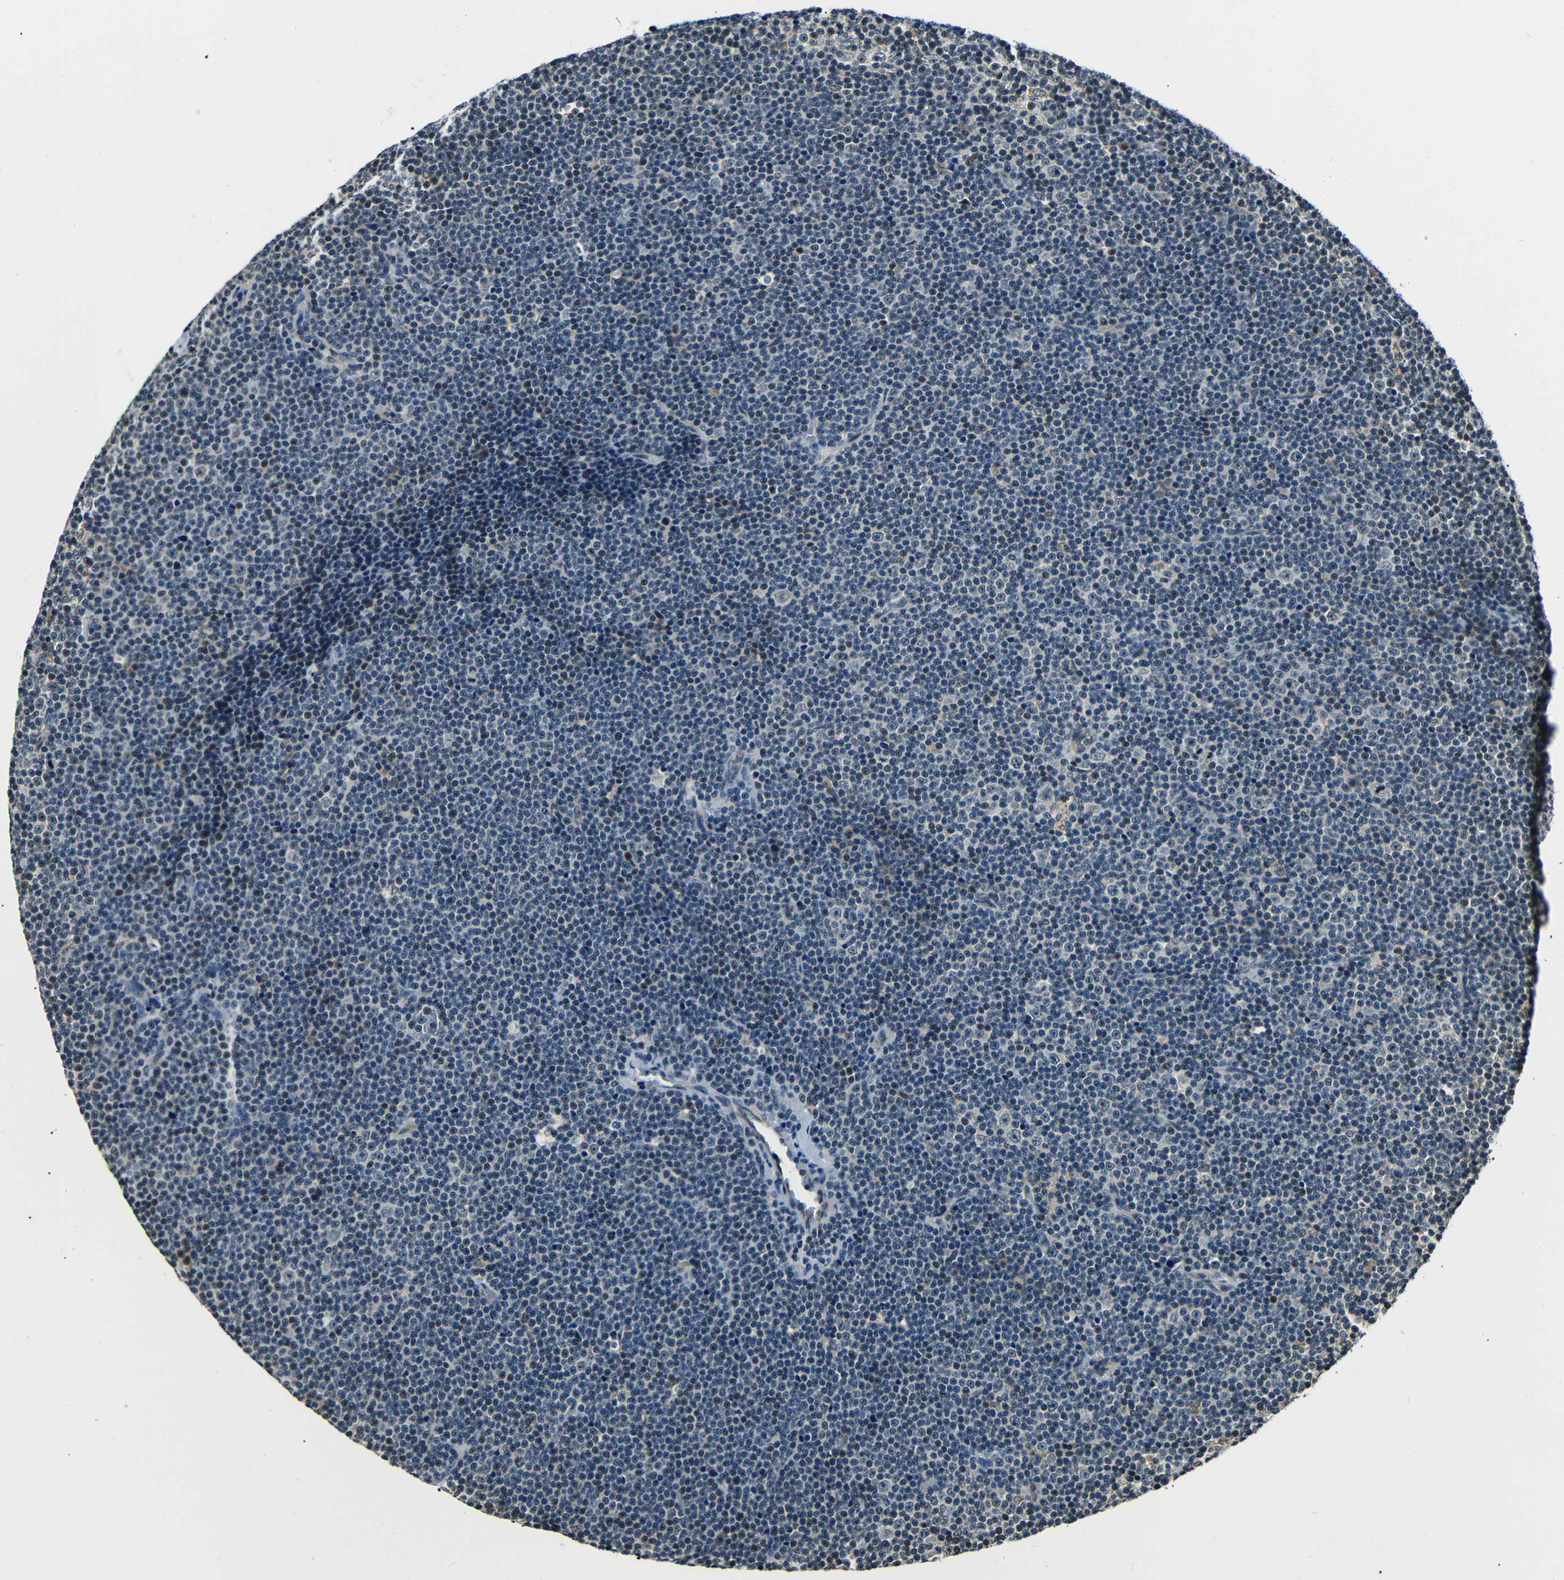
{"staining": {"intensity": "weak", "quantity": "25%-75%", "location": "cytoplasmic/membranous,nuclear"}, "tissue": "lymphoma", "cell_type": "Tumor cells", "image_type": "cancer", "snomed": [{"axis": "morphology", "description": "Malignant lymphoma, non-Hodgkin's type, Low grade"}, {"axis": "topography", "description": "Lymph node"}], "caption": "Protein expression analysis of lymphoma reveals weak cytoplasmic/membranous and nuclear staining in about 25%-75% of tumor cells.", "gene": "NCBP3", "patient": {"sex": "female", "age": 67}}